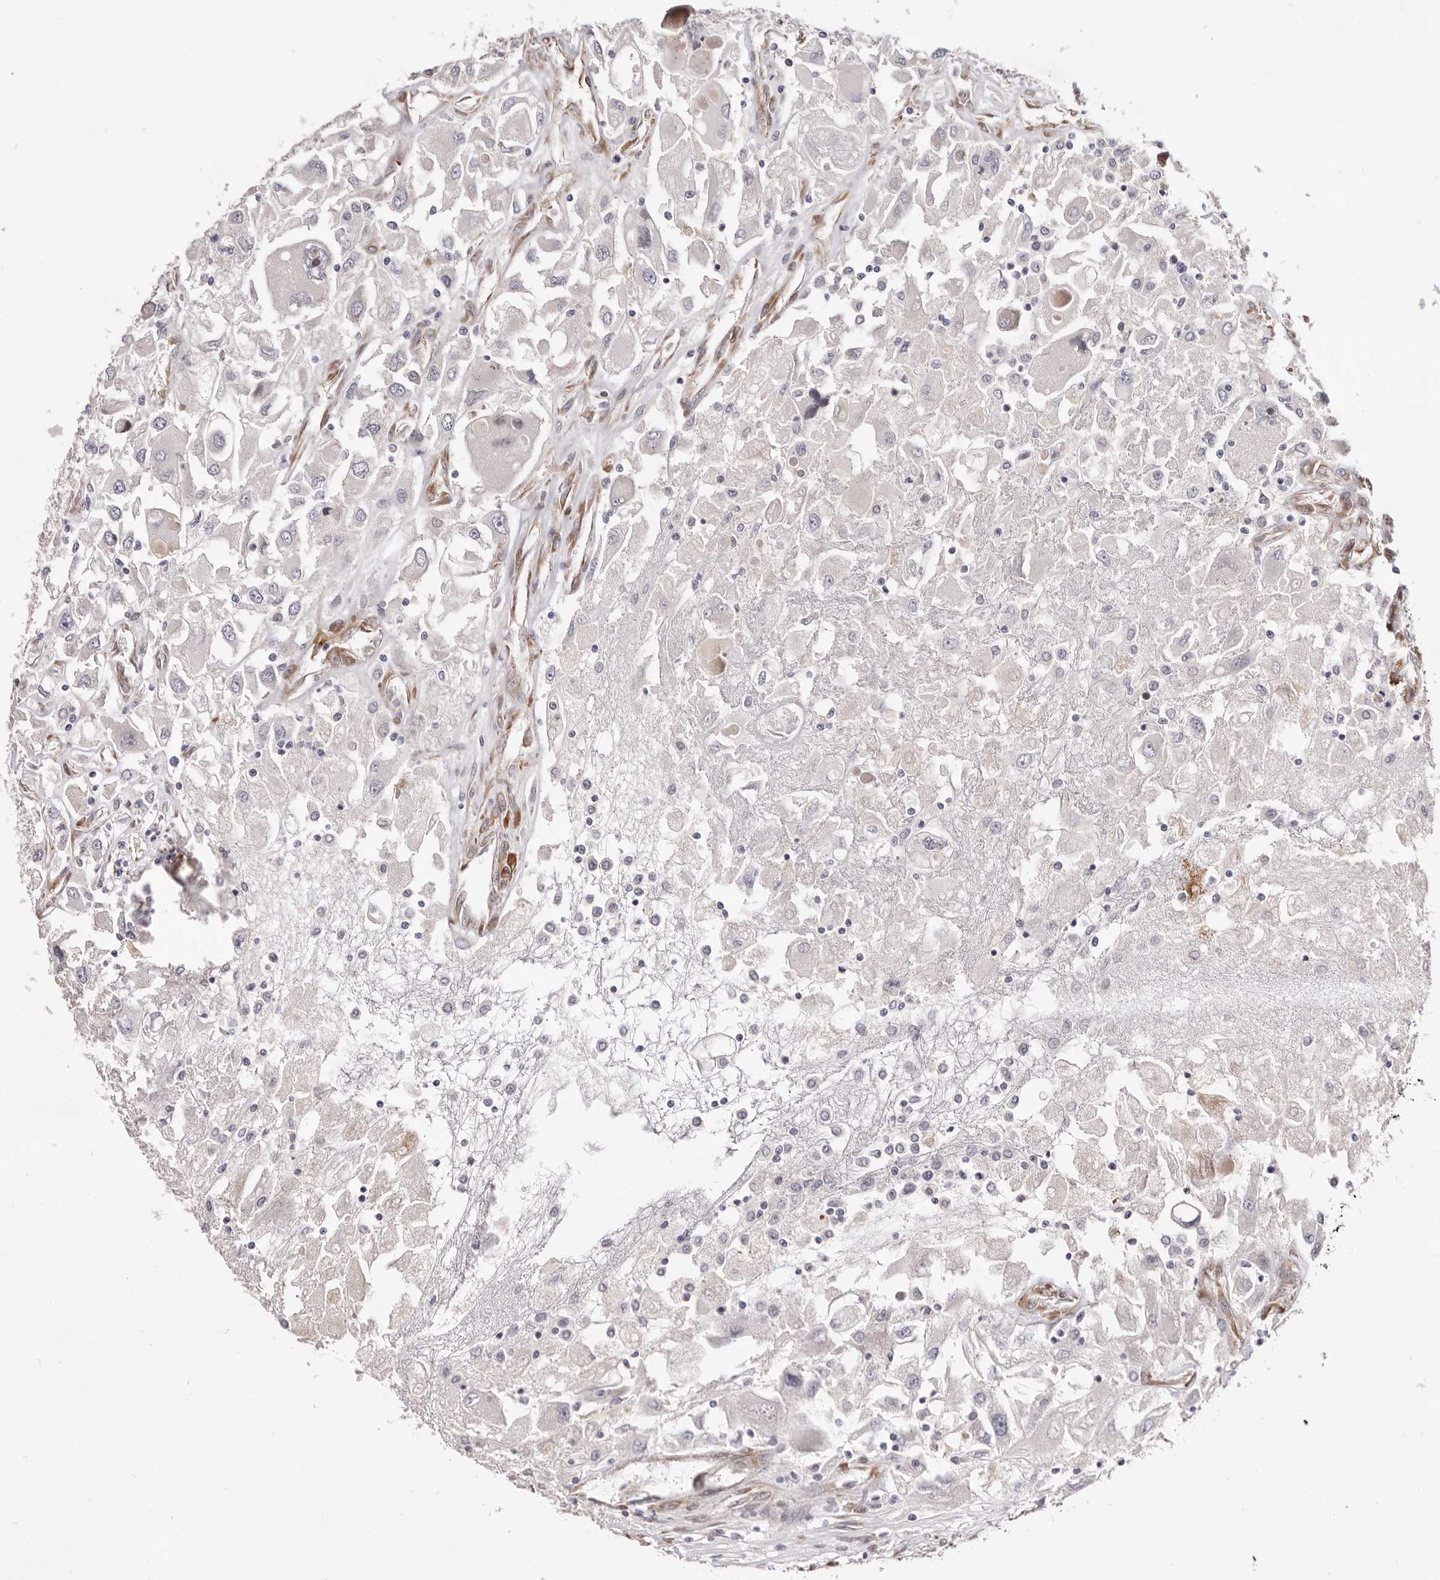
{"staining": {"intensity": "negative", "quantity": "none", "location": "none"}, "tissue": "renal cancer", "cell_type": "Tumor cells", "image_type": "cancer", "snomed": [{"axis": "morphology", "description": "Adenocarcinoma, NOS"}, {"axis": "topography", "description": "Kidney"}], "caption": "Protein analysis of renal adenocarcinoma displays no significant expression in tumor cells.", "gene": "USH1C", "patient": {"sex": "female", "age": 52}}